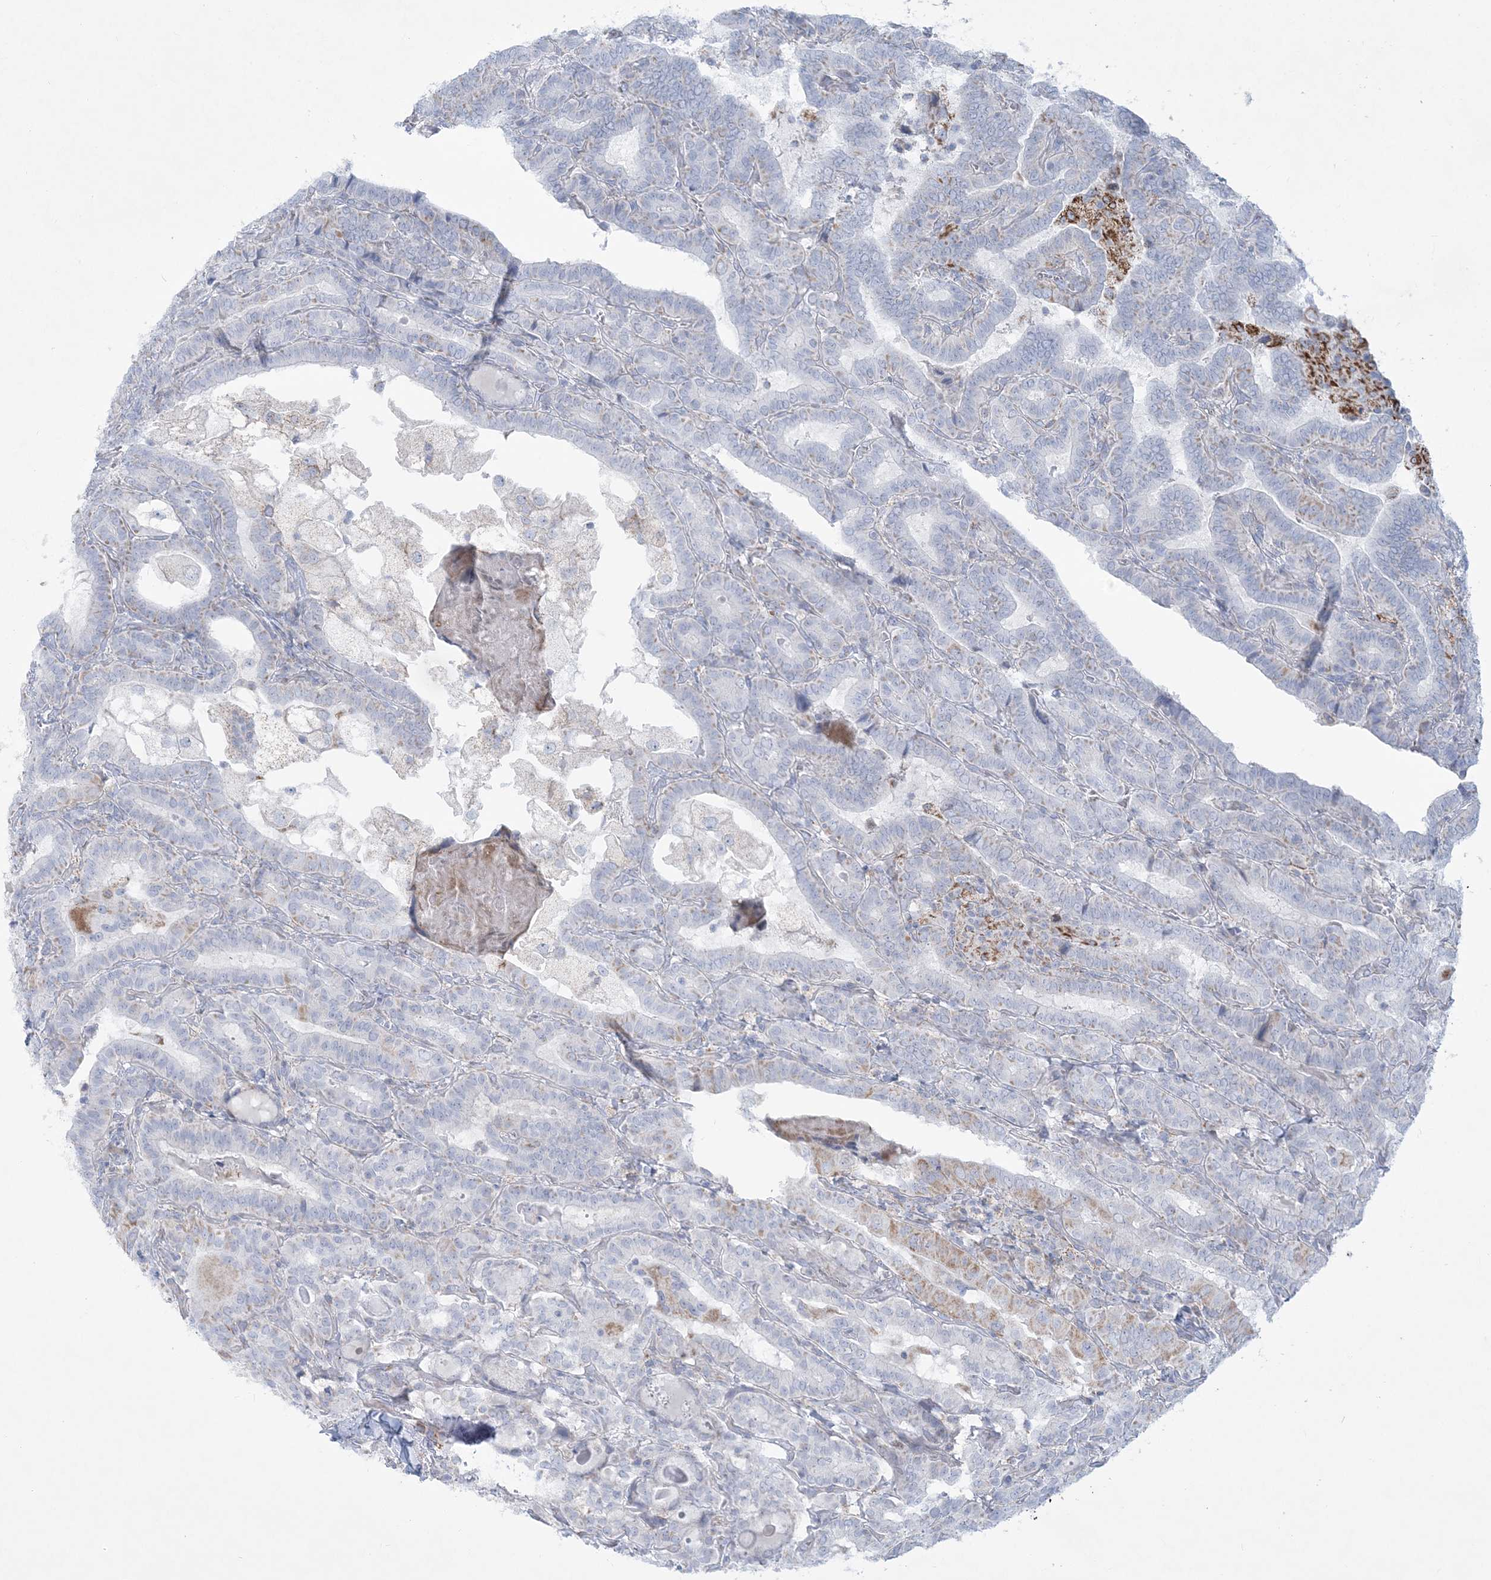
{"staining": {"intensity": "weak", "quantity": "<25%", "location": "cytoplasmic/membranous"}, "tissue": "thyroid cancer", "cell_type": "Tumor cells", "image_type": "cancer", "snomed": [{"axis": "morphology", "description": "Papillary adenocarcinoma, NOS"}, {"axis": "topography", "description": "Thyroid gland"}], "caption": "This is an immunohistochemistry histopathology image of thyroid cancer (papillary adenocarcinoma). There is no expression in tumor cells.", "gene": "TBC1D7", "patient": {"sex": "female", "age": 72}}